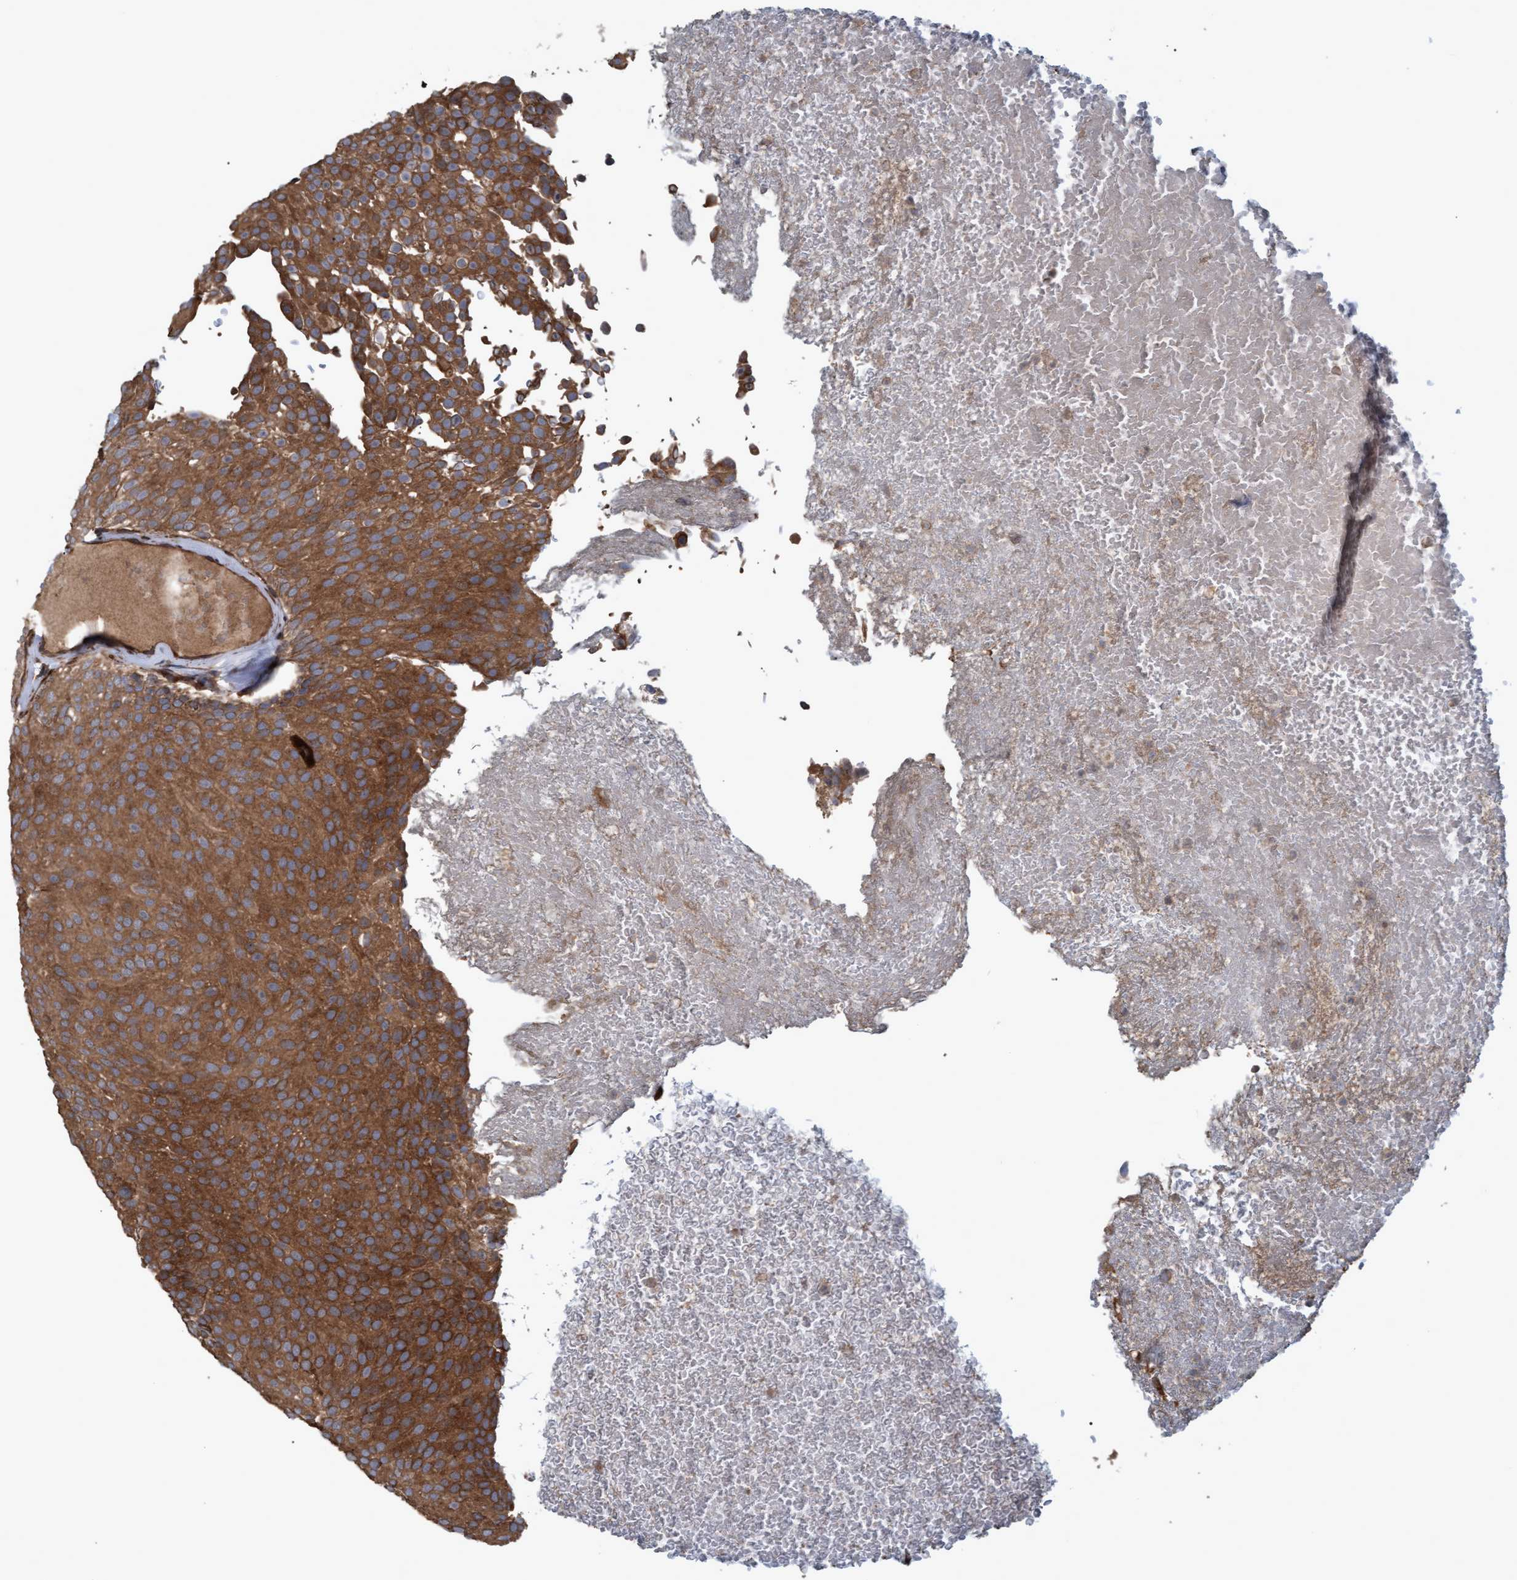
{"staining": {"intensity": "strong", "quantity": ">75%", "location": "cytoplasmic/membranous"}, "tissue": "urothelial cancer", "cell_type": "Tumor cells", "image_type": "cancer", "snomed": [{"axis": "morphology", "description": "Urothelial carcinoma, Low grade"}, {"axis": "topography", "description": "Urinary bladder"}], "caption": "Human urothelial cancer stained with a protein marker shows strong staining in tumor cells.", "gene": "GGT6", "patient": {"sex": "male", "age": 78}}